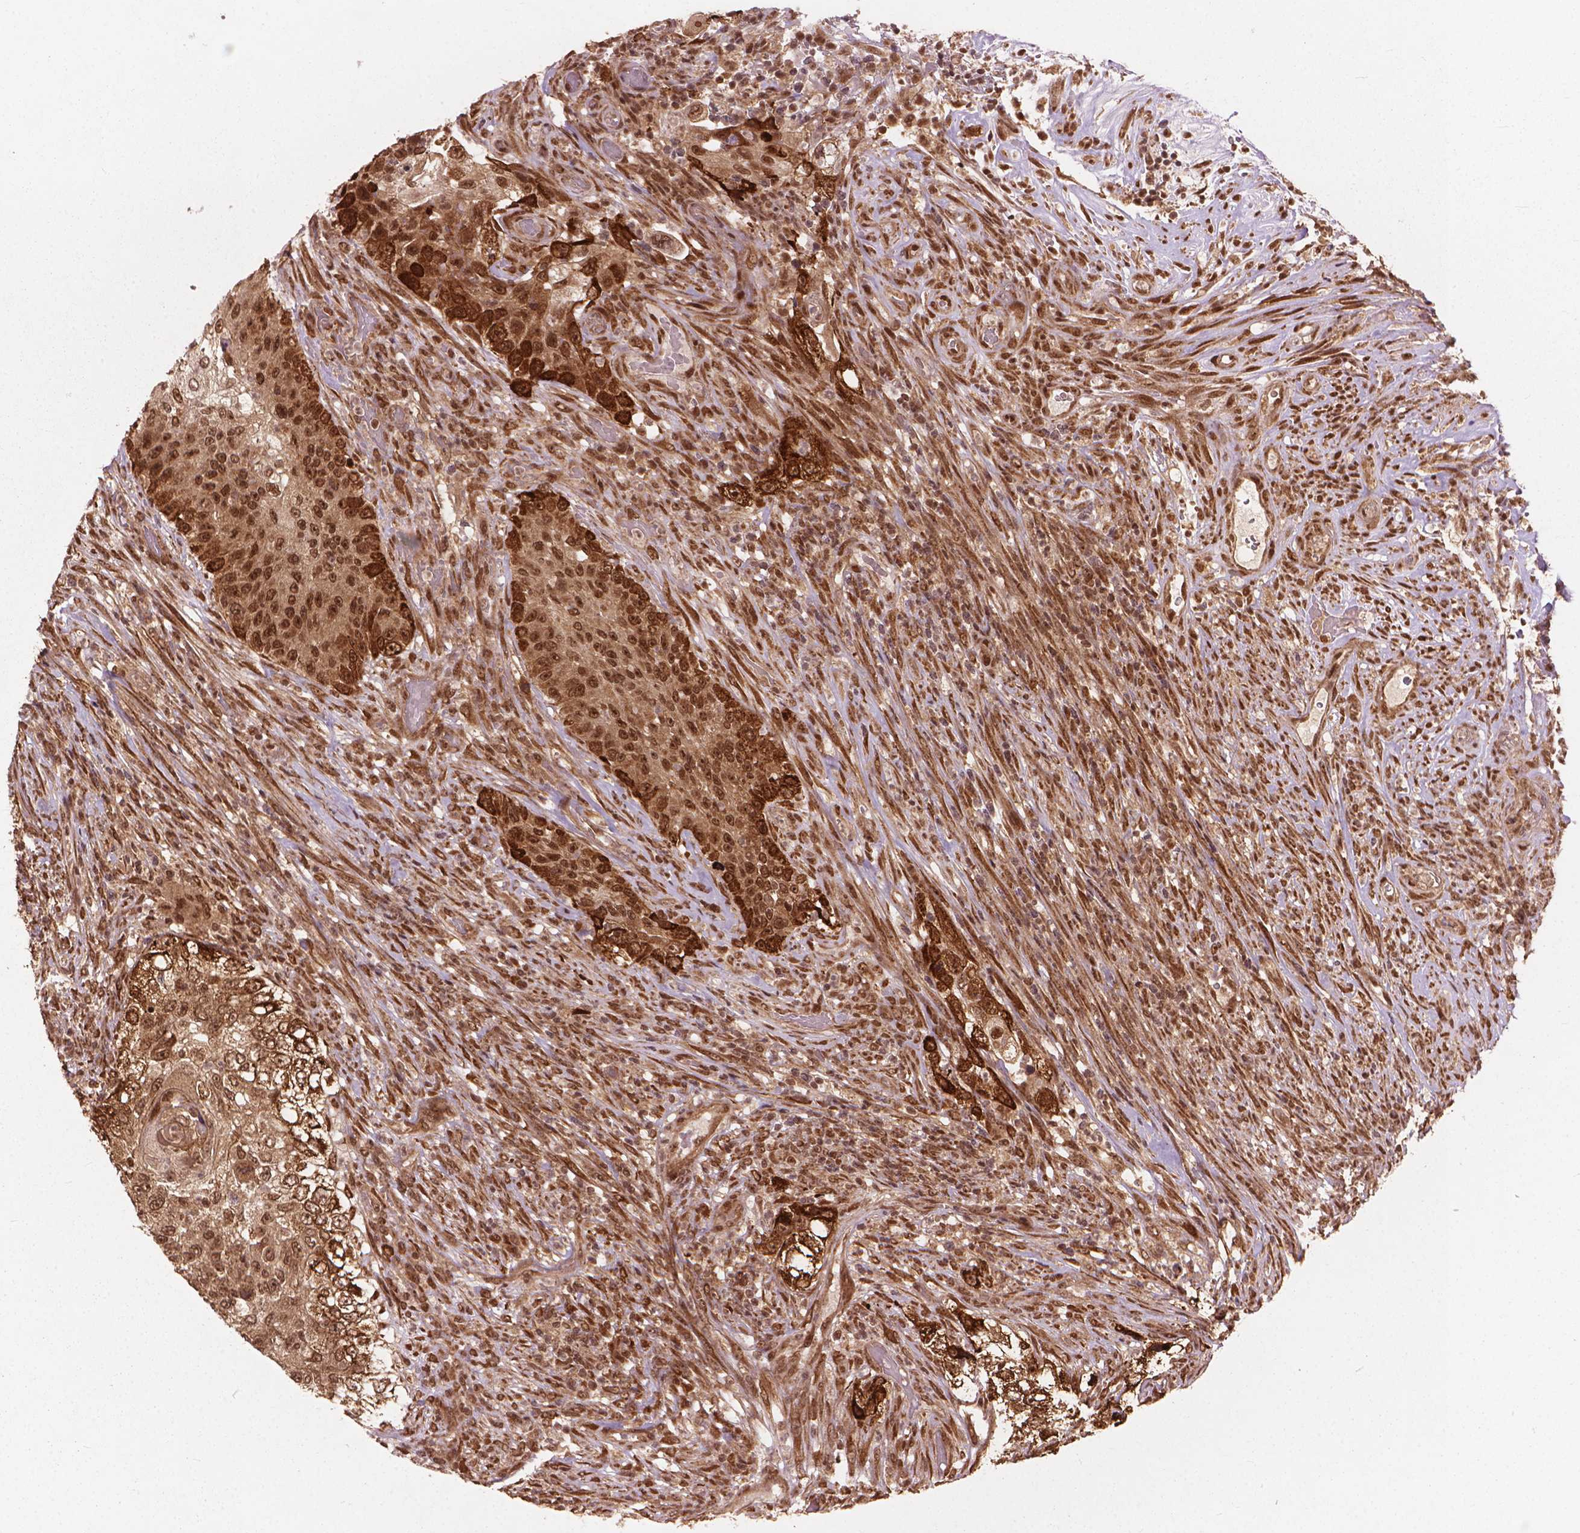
{"staining": {"intensity": "moderate", "quantity": ">75%", "location": "nuclear"}, "tissue": "urothelial cancer", "cell_type": "Tumor cells", "image_type": "cancer", "snomed": [{"axis": "morphology", "description": "Urothelial carcinoma, High grade"}, {"axis": "topography", "description": "Urinary bladder"}], "caption": "Immunohistochemical staining of urothelial cancer displays medium levels of moderate nuclear protein staining in approximately >75% of tumor cells.", "gene": "SSU72", "patient": {"sex": "female", "age": 60}}